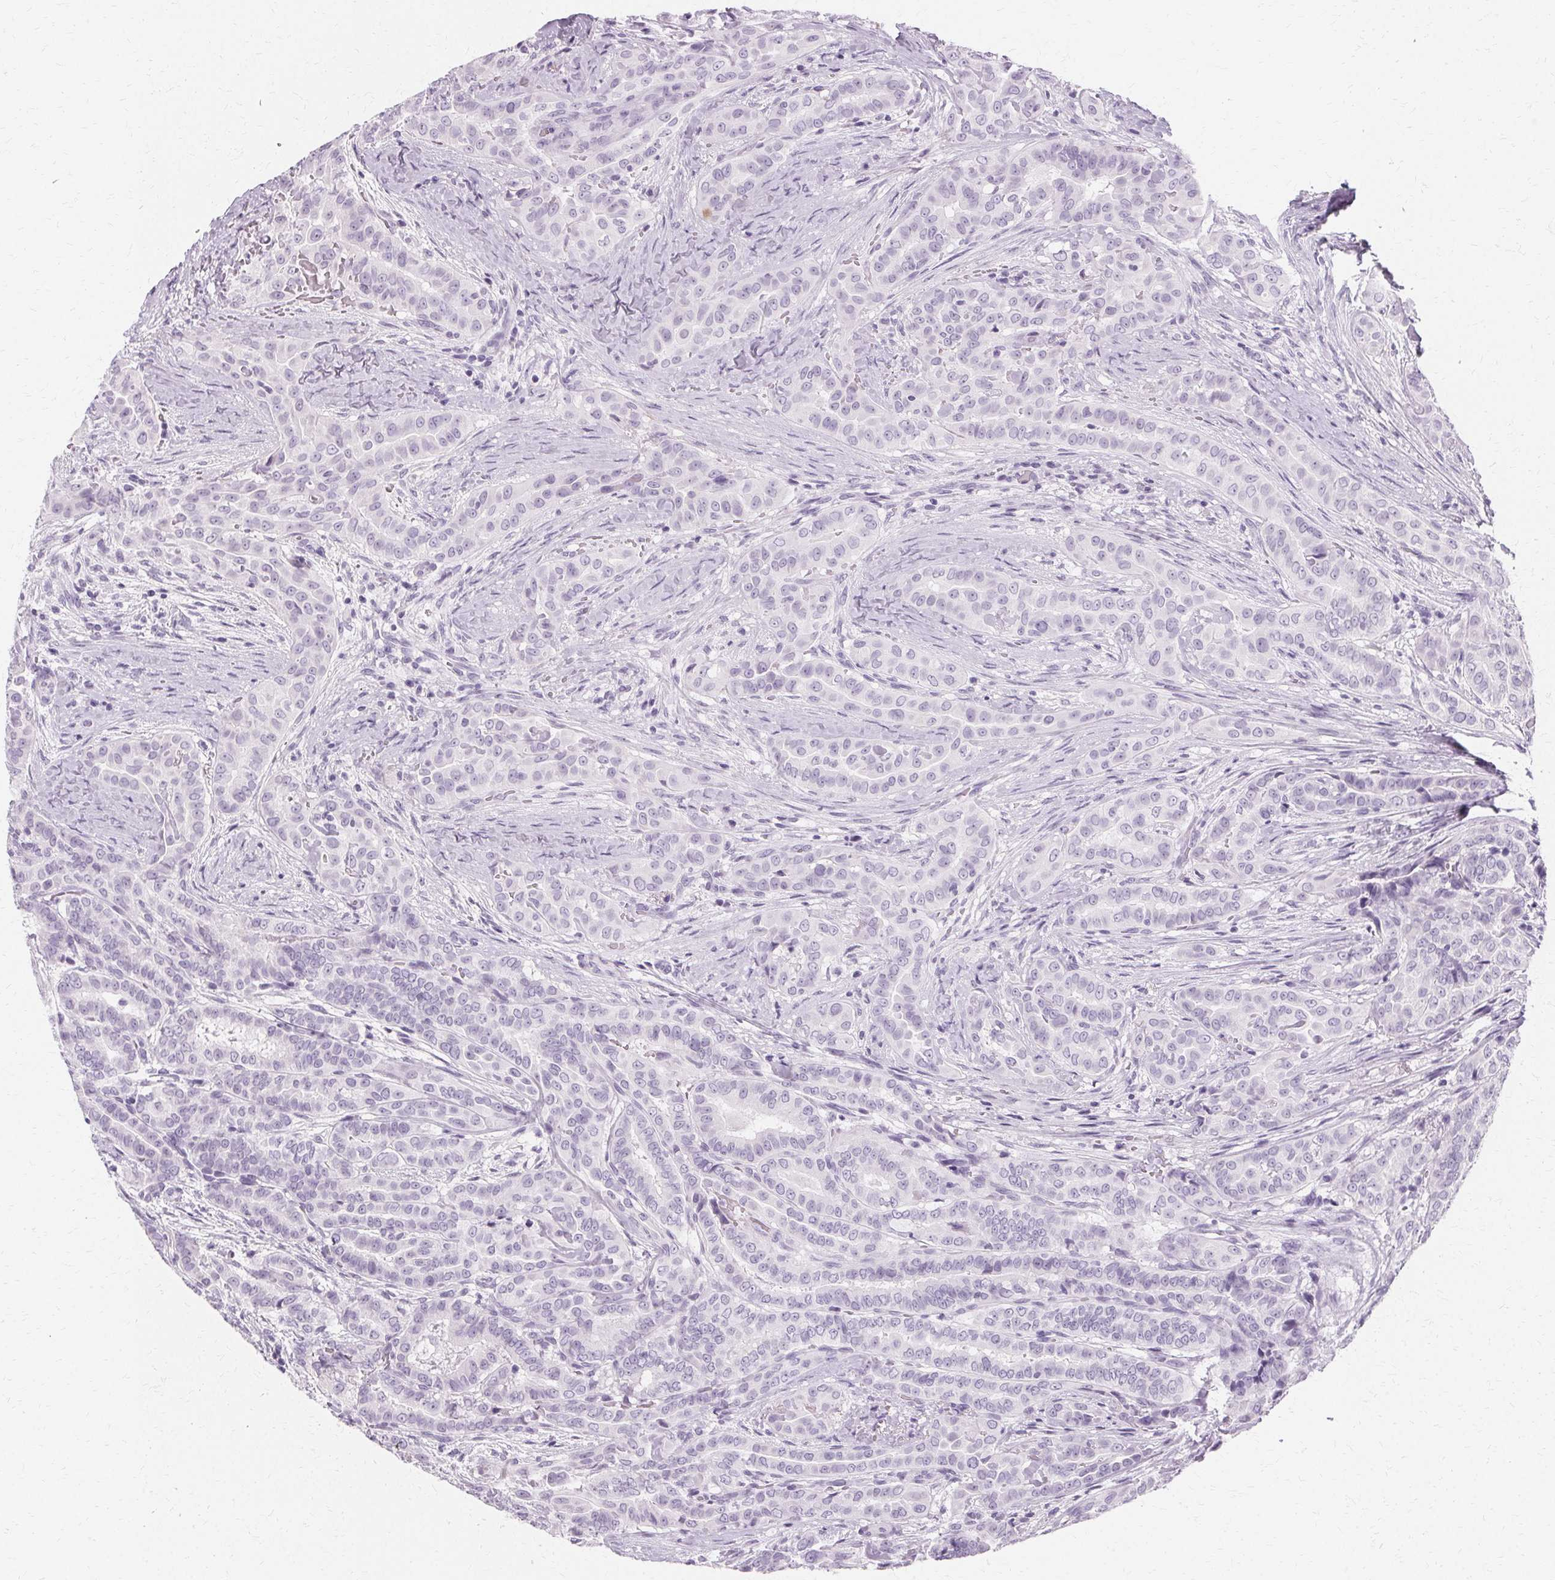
{"staining": {"intensity": "negative", "quantity": "none", "location": "none"}, "tissue": "thyroid cancer", "cell_type": "Tumor cells", "image_type": "cancer", "snomed": [{"axis": "morphology", "description": "Papillary adenocarcinoma, NOS"}, {"axis": "morphology", "description": "Papillary adenoma metastatic"}, {"axis": "topography", "description": "Thyroid gland"}], "caption": "This micrograph is of thyroid papillary adenoma metastatic stained with immunohistochemistry to label a protein in brown with the nuclei are counter-stained blue. There is no expression in tumor cells.", "gene": "KRT6C", "patient": {"sex": "female", "age": 50}}